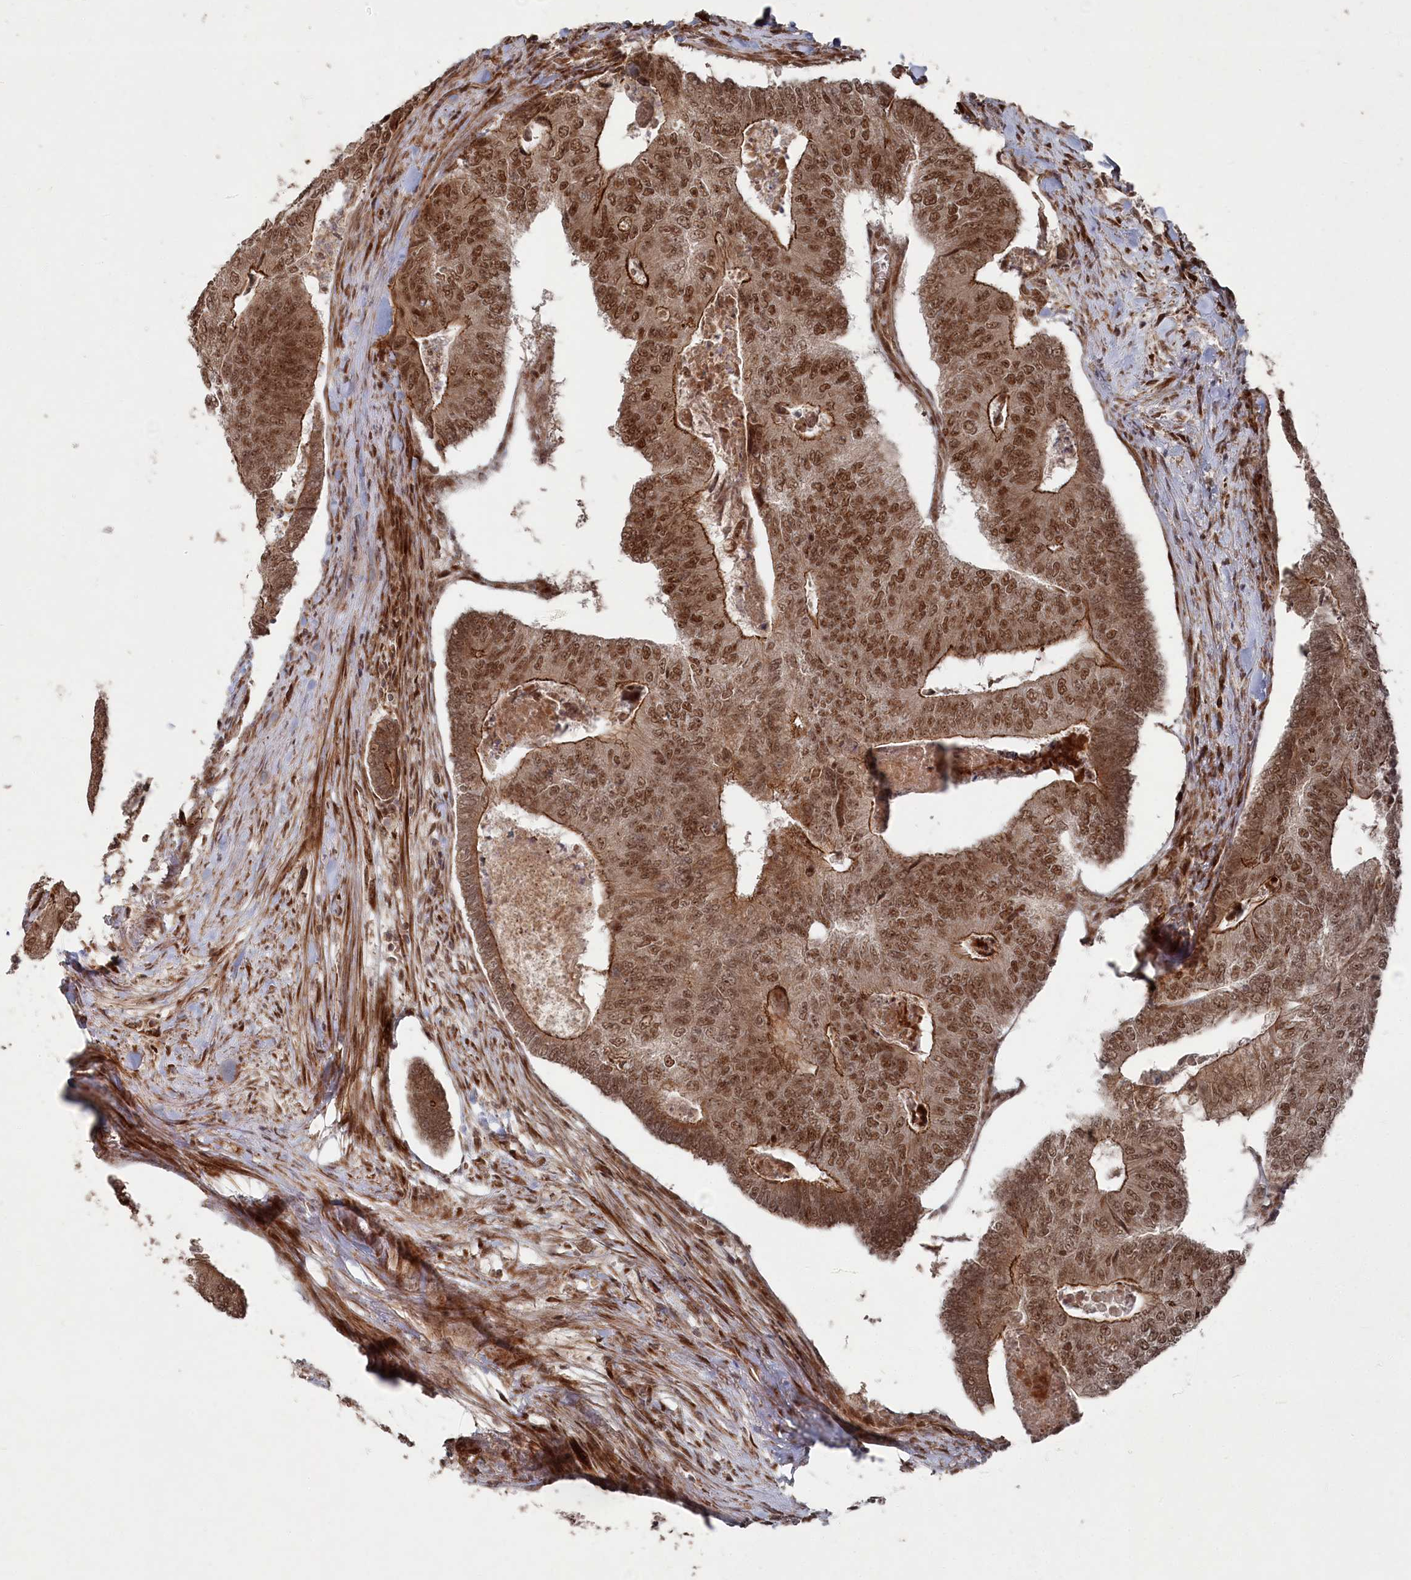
{"staining": {"intensity": "moderate", "quantity": ">75%", "location": "cytoplasmic/membranous,nuclear"}, "tissue": "colorectal cancer", "cell_type": "Tumor cells", "image_type": "cancer", "snomed": [{"axis": "morphology", "description": "Adenocarcinoma, NOS"}, {"axis": "topography", "description": "Colon"}], "caption": "An image of human colorectal cancer (adenocarcinoma) stained for a protein exhibits moderate cytoplasmic/membranous and nuclear brown staining in tumor cells.", "gene": "POLR3A", "patient": {"sex": "female", "age": 67}}